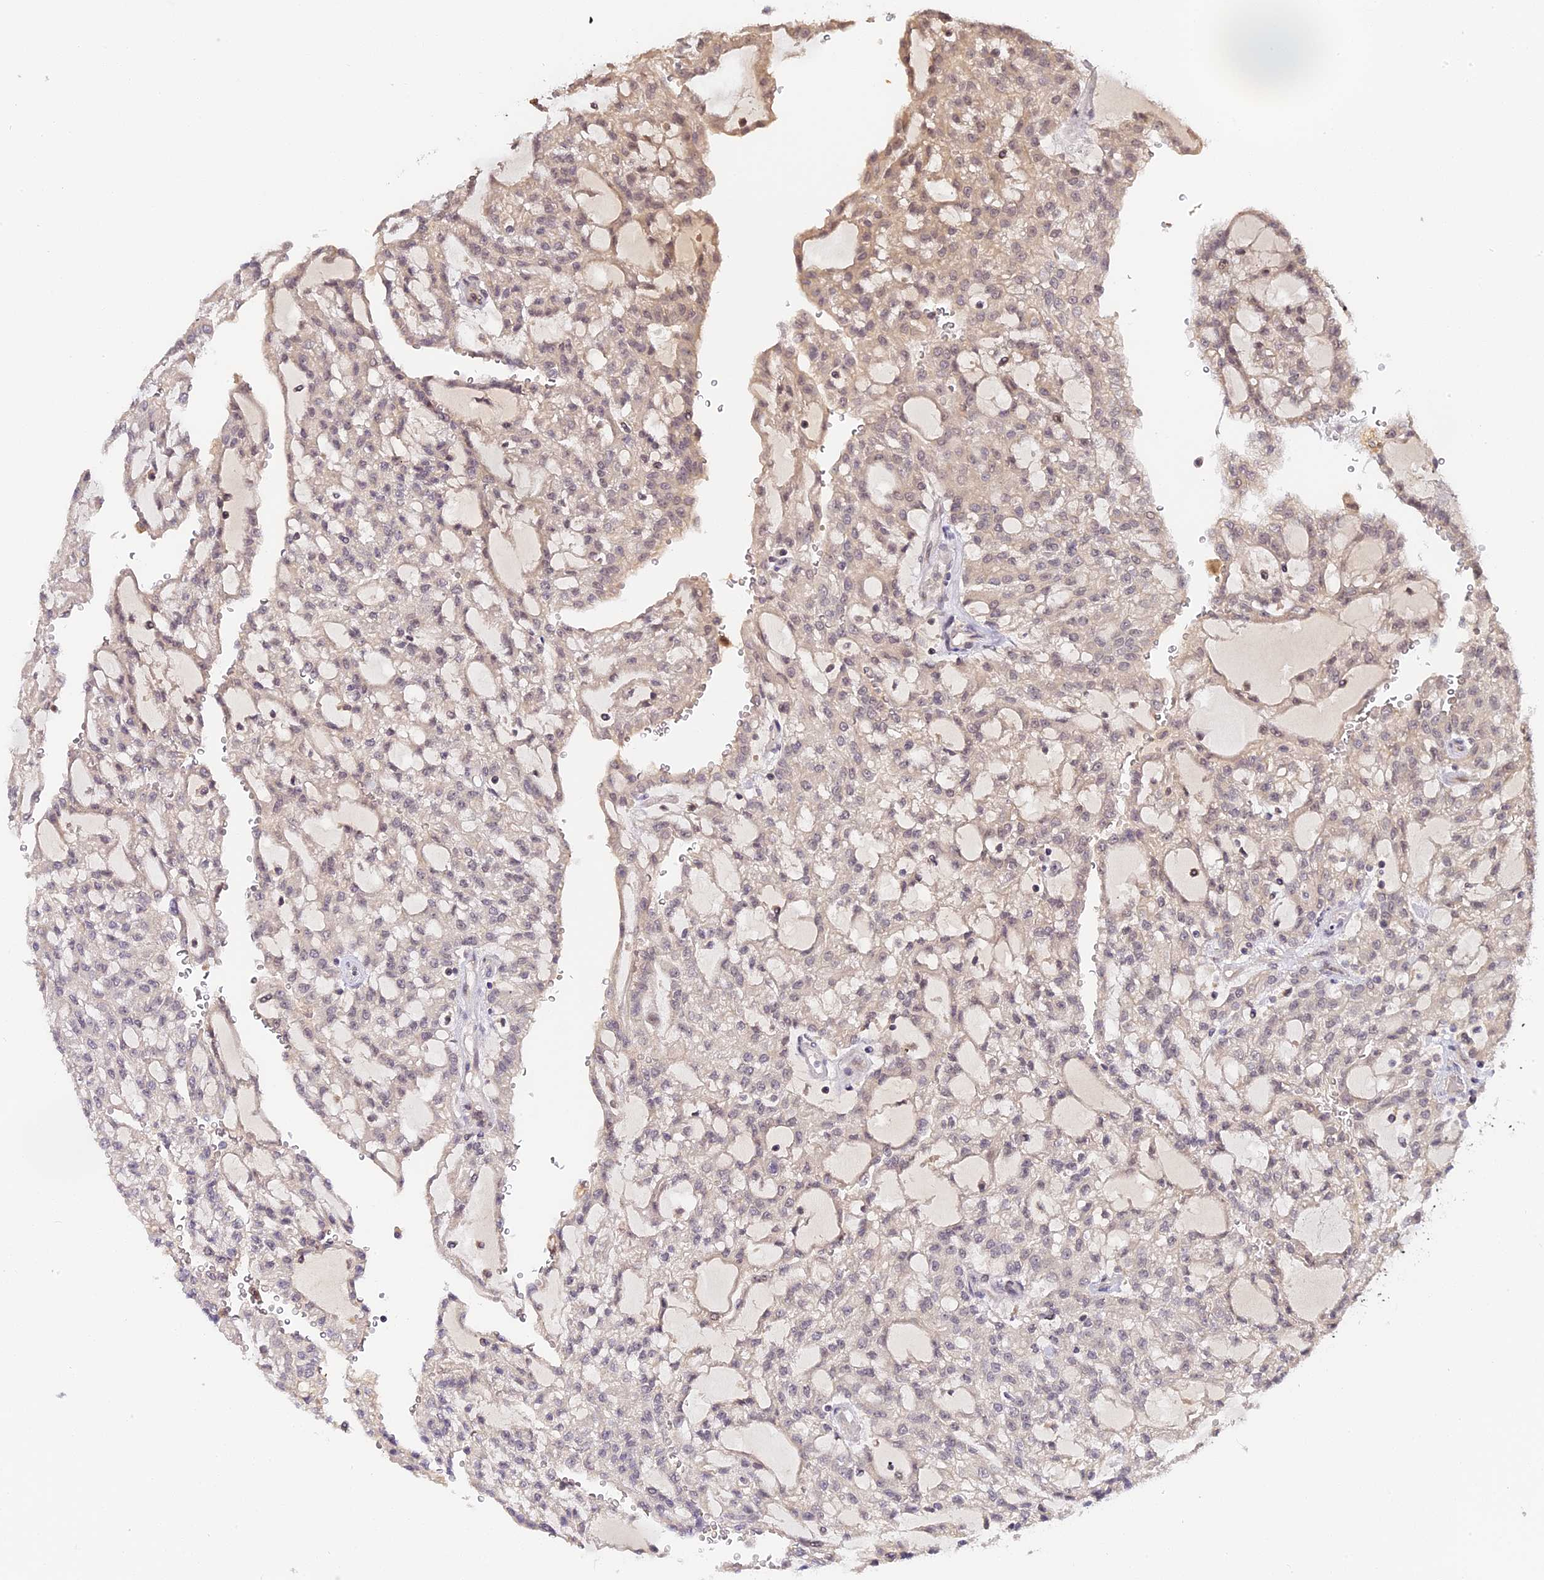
{"staining": {"intensity": "weak", "quantity": "<25%", "location": "cytoplasmic/membranous"}, "tissue": "renal cancer", "cell_type": "Tumor cells", "image_type": "cancer", "snomed": [{"axis": "morphology", "description": "Adenocarcinoma, NOS"}, {"axis": "topography", "description": "Kidney"}], "caption": "A histopathology image of renal cancer (adenocarcinoma) stained for a protein reveals no brown staining in tumor cells.", "gene": "IMPACT", "patient": {"sex": "male", "age": 63}}